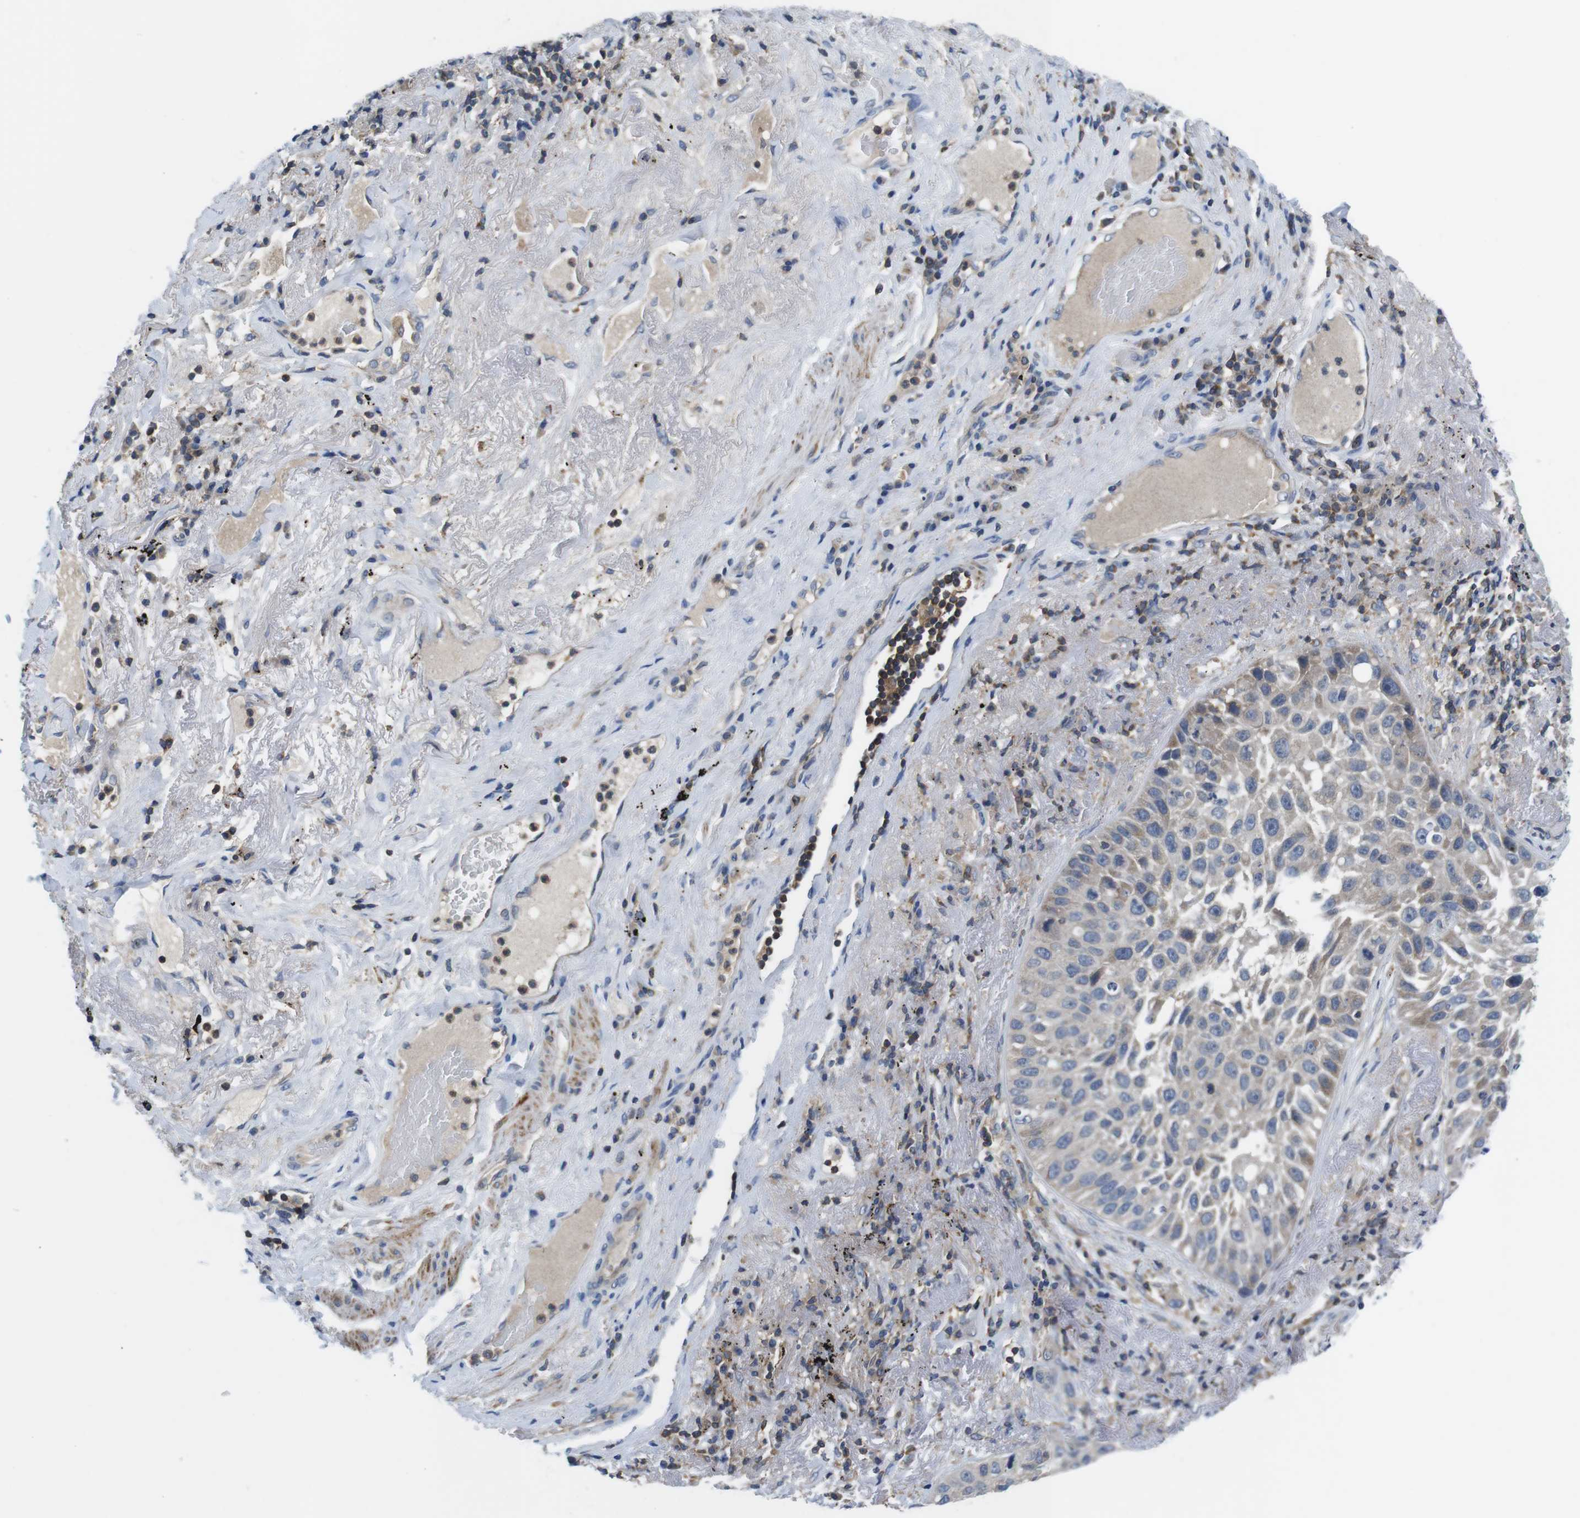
{"staining": {"intensity": "weak", "quantity": "<25%", "location": "cytoplasmic/membranous"}, "tissue": "lung cancer", "cell_type": "Tumor cells", "image_type": "cancer", "snomed": [{"axis": "morphology", "description": "Squamous cell carcinoma, NOS"}, {"axis": "topography", "description": "Lung"}], "caption": "A high-resolution photomicrograph shows immunohistochemistry (IHC) staining of lung cancer, which exhibits no significant positivity in tumor cells.", "gene": "PIK3CD", "patient": {"sex": "male", "age": 57}}